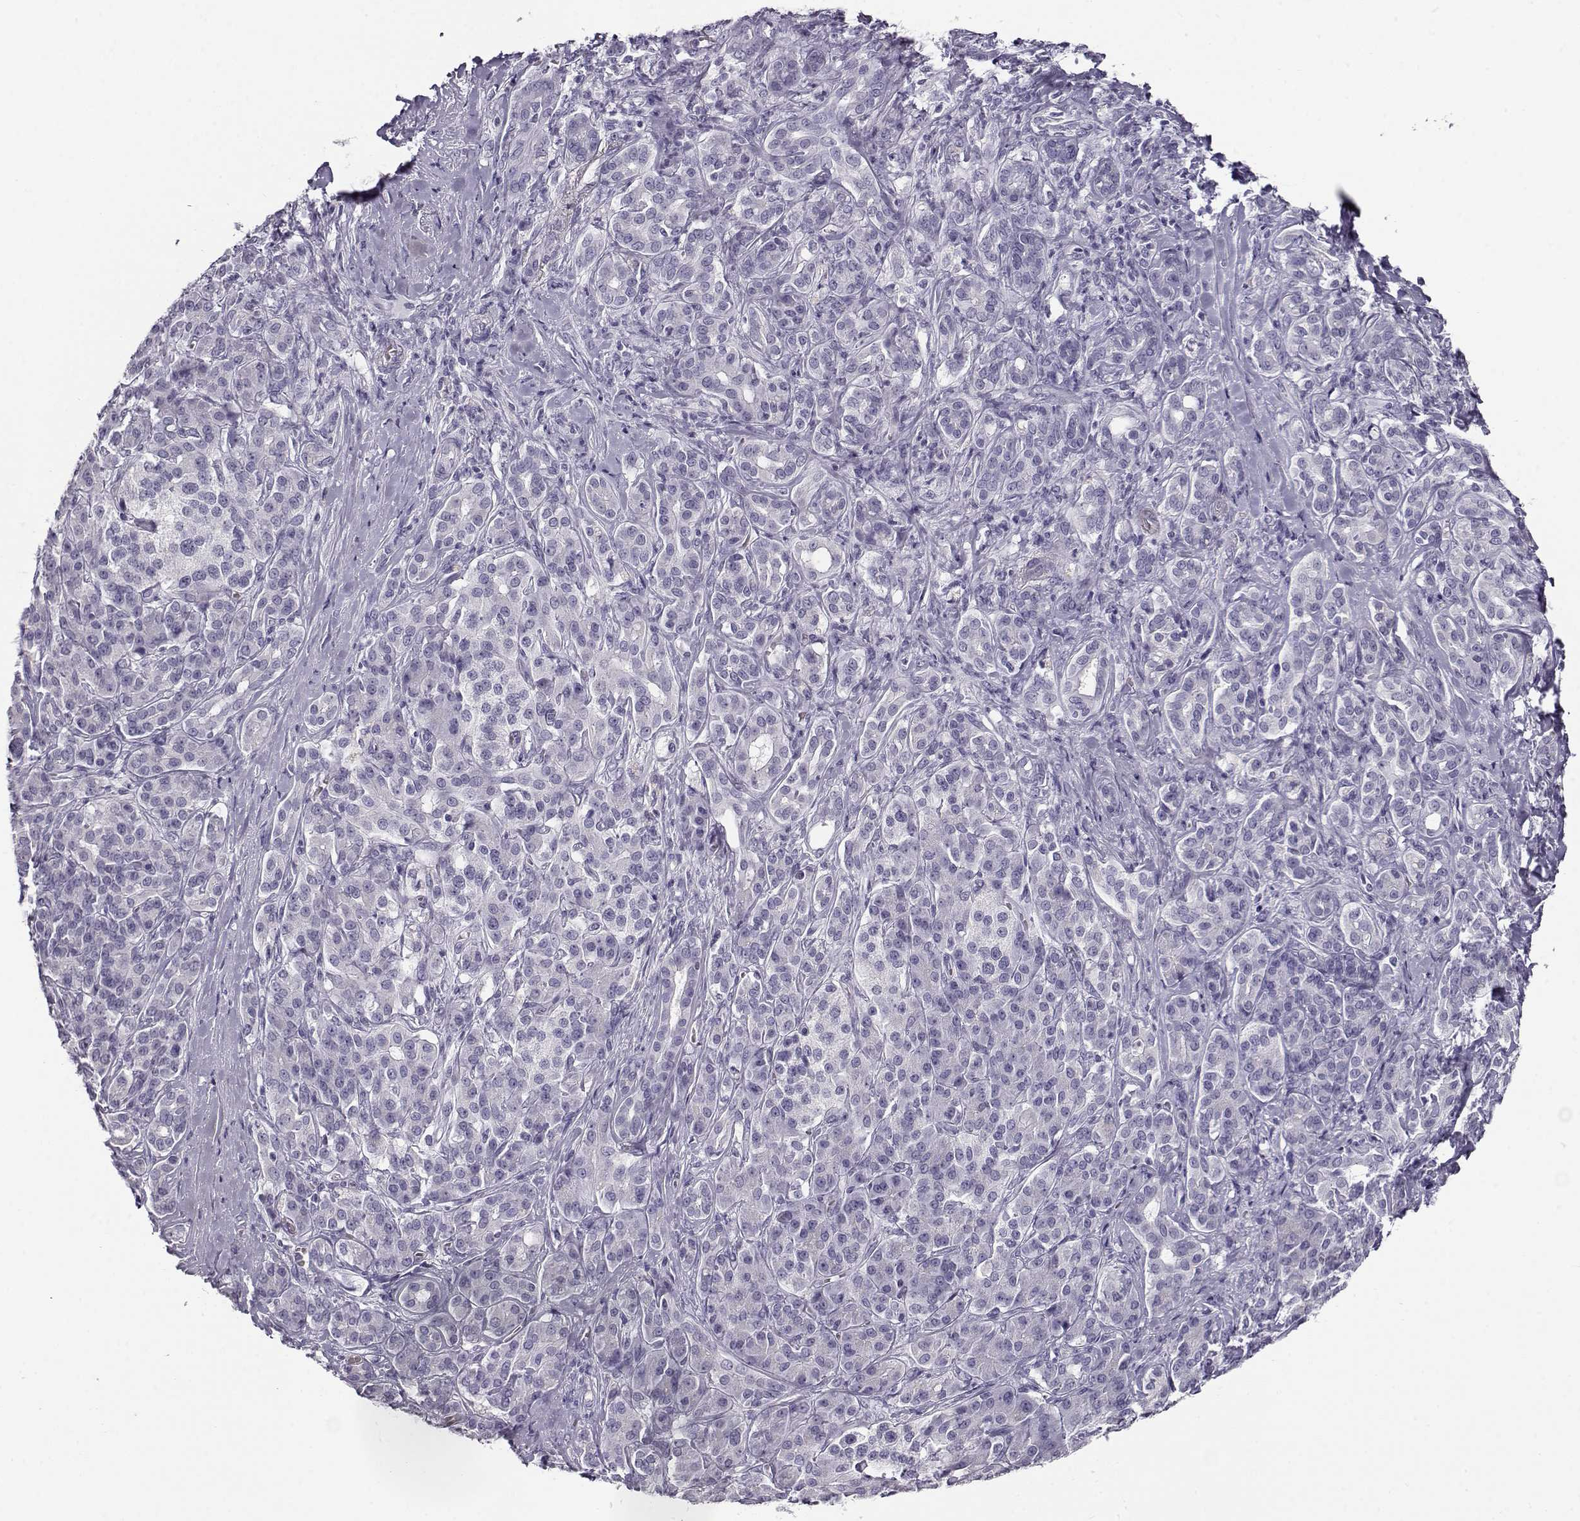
{"staining": {"intensity": "negative", "quantity": "none", "location": "none"}, "tissue": "pancreatic cancer", "cell_type": "Tumor cells", "image_type": "cancer", "snomed": [{"axis": "morphology", "description": "Normal tissue, NOS"}, {"axis": "morphology", "description": "Inflammation, NOS"}, {"axis": "morphology", "description": "Adenocarcinoma, NOS"}, {"axis": "topography", "description": "Pancreas"}], "caption": "Tumor cells show no significant expression in pancreatic adenocarcinoma. (Immunohistochemistry, brightfield microscopy, high magnification).", "gene": "CABS1", "patient": {"sex": "male", "age": 57}}